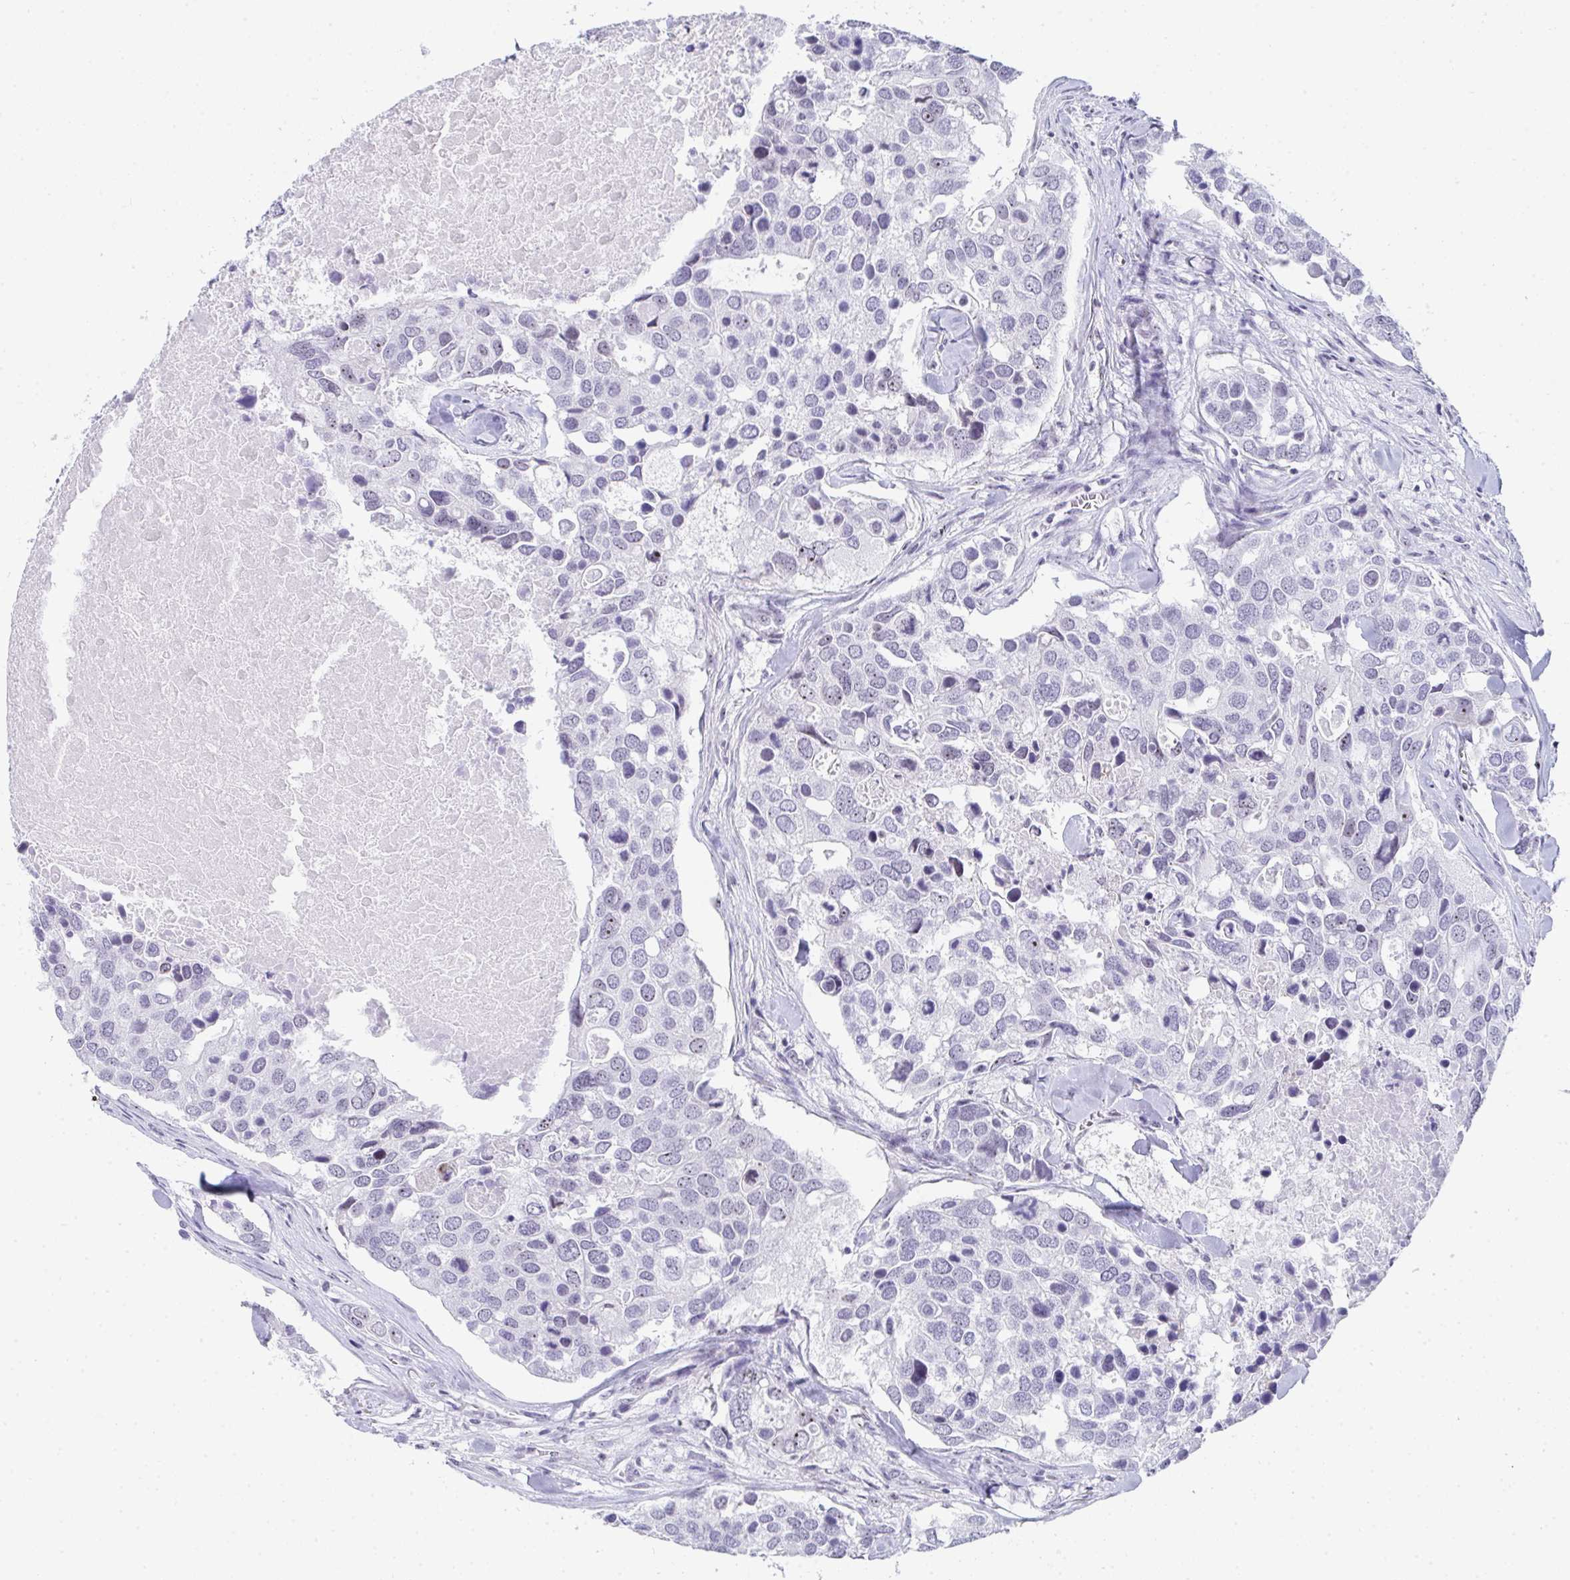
{"staining": {"intensity": "negative", "quantity": "none", "location": "none"}, "tissue": "breast cancer", "cell_type": "Tumor cells", "image_type": "cancer", "snomed": [{"axis": "morphology", "description": "Duct carcinoma"}, {"axis": "topography", "description": "Breast"}], "caption": "This is an IHC micrograph of breast infiltrating ductal carcinoma. There is no staining in tumor cells.", "gene": "NOP10", "patient": {"sex": "female", "age": 83}}